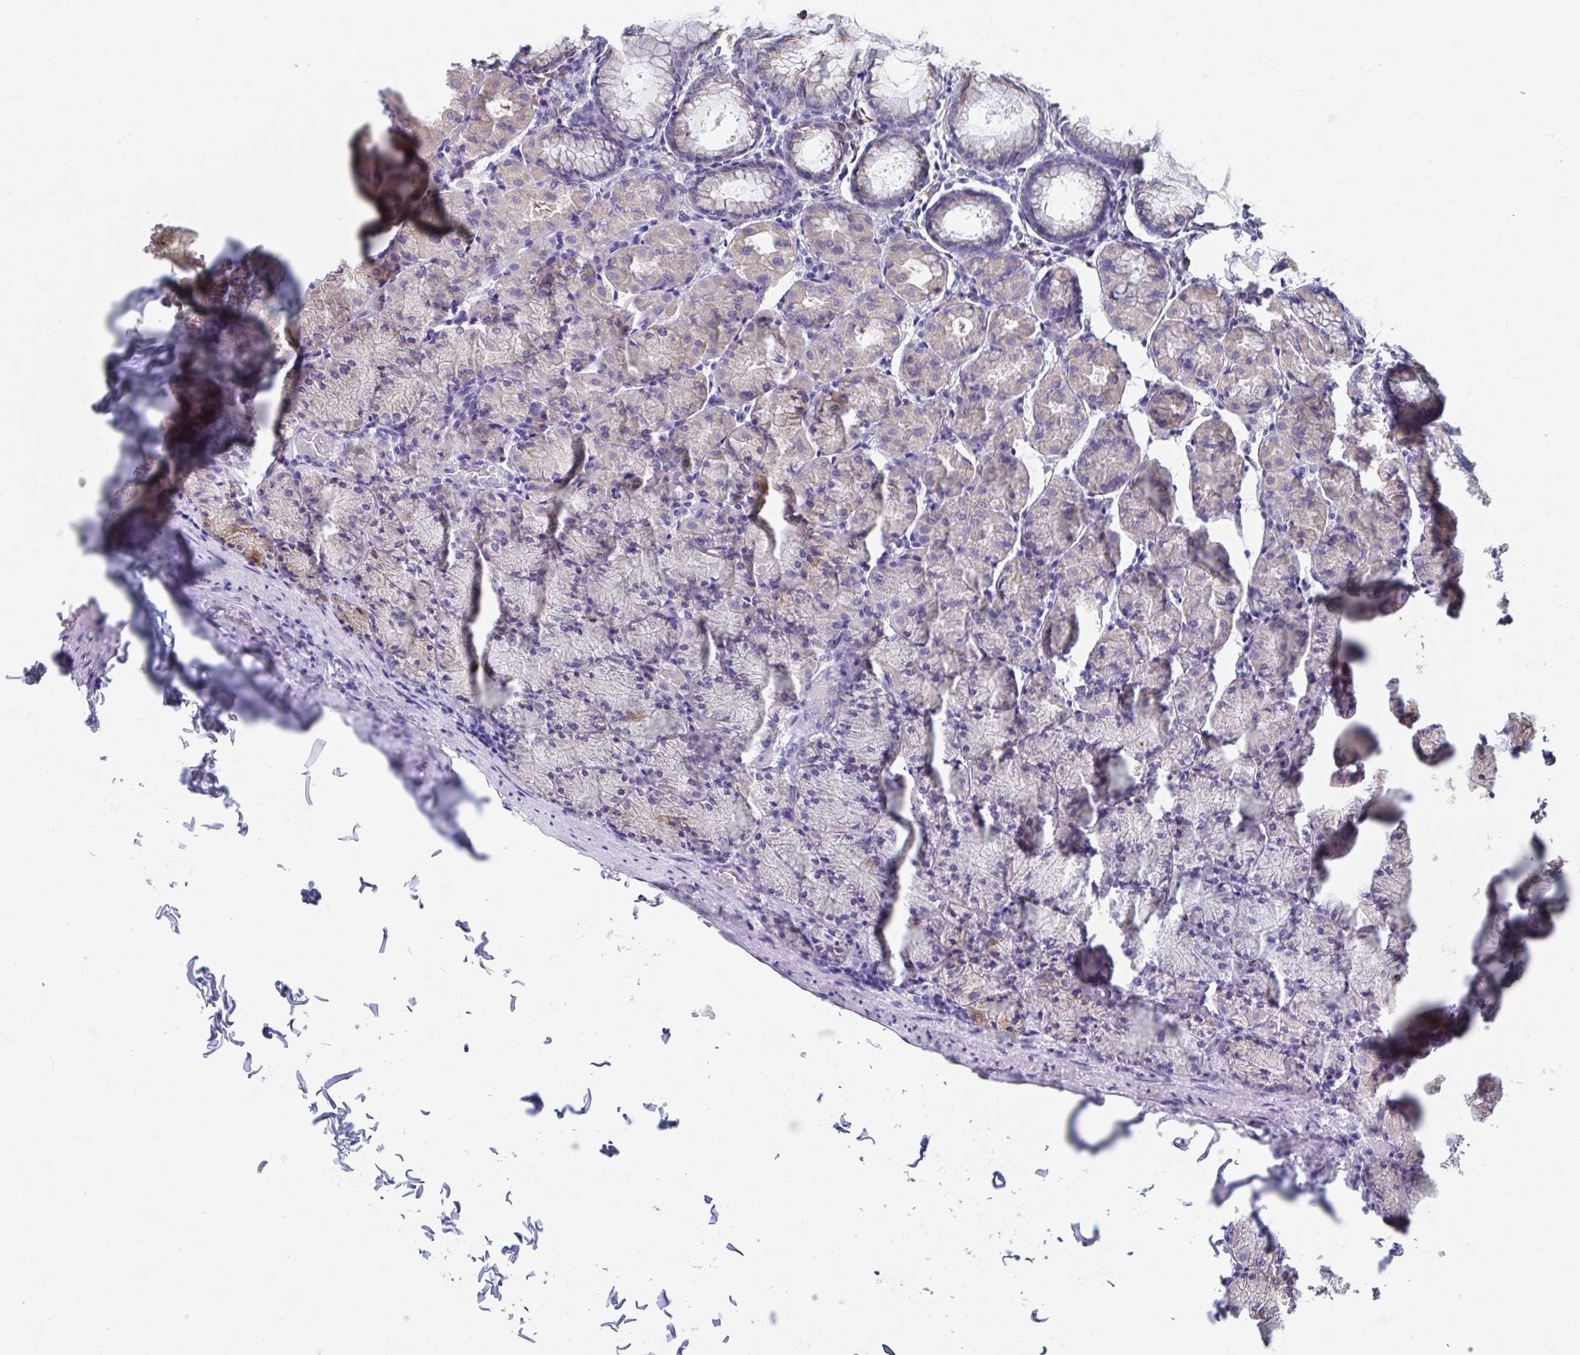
{"staining": {"intensity": "moderate", "quantity": "<25%", "location": "cytoplasmic/membranous"}, "tissue": "stomach", "cell_type": "Glandular cells", "image_type": "normal", "snomed": [{"axis": "morphology", "description": "Normal tissue, NOS"}, {"axis": "topography", "description": "Stomach, upper"}], "caption": "Immunohistochemistry (IHC) (DAB (3,3'-diaminobenzidine)) staining of benign stomach demonstrates moderate cytoplasmic/membranous protein expression in about <25% of glandular cells.", "gene": "FKBP2", "patient": {"sex": "female", "age": 56}}